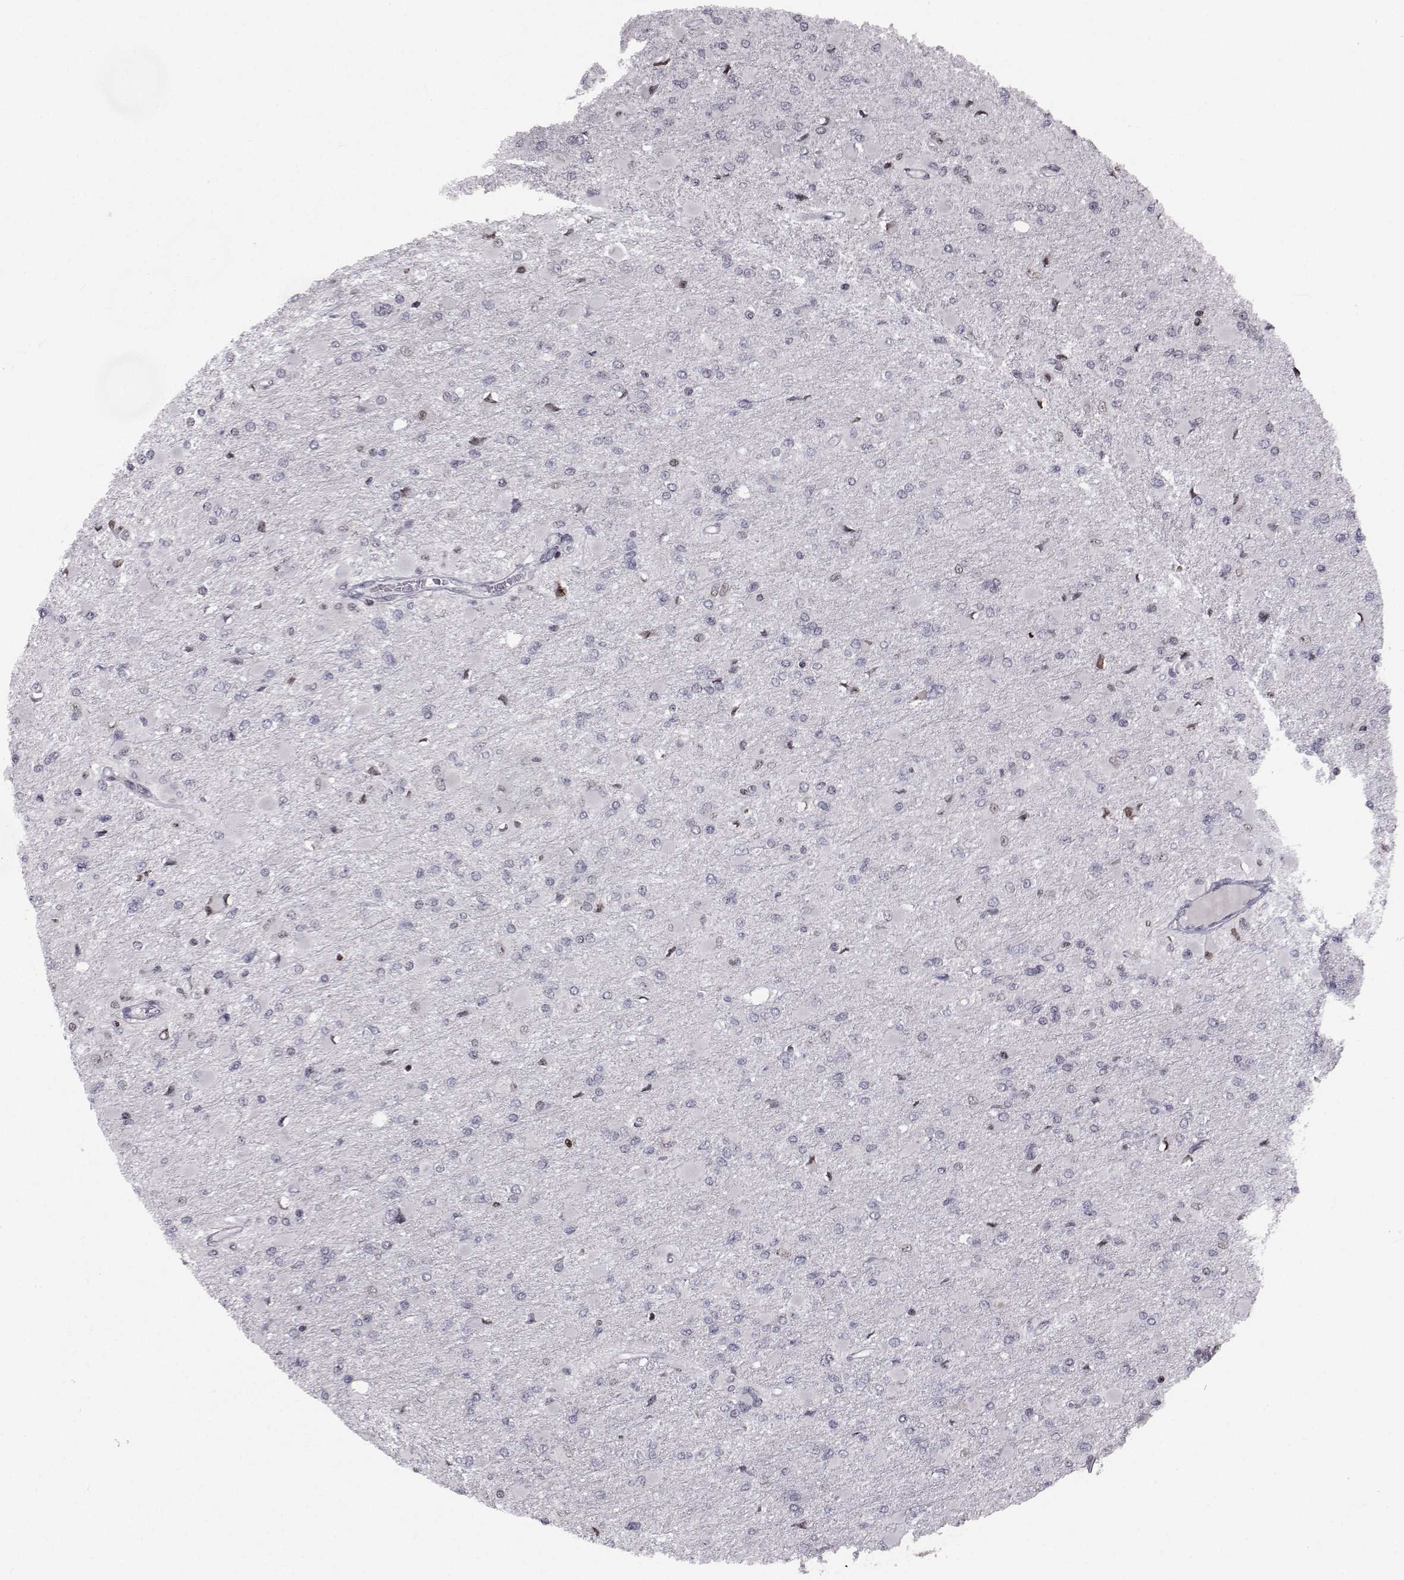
{"staining": {"intensity": "negative", "quantity": "none", "location": "none"}, "tissue": "glioma", "cell_type": "Tumor cells", "image_type": "cancer", "snomed": [{"axis": "morphology", "description": "Glioma, malignant, High grade"}, {"axis": "topography", "description": "Cerebral cortex"}], "caption": "IHC image of neoplastic tissue: human glioma stained with DAB demonstrates no significant protein positivity in tumor cells.", "gene": "PCP4L1", "patient": {"sex": "female", "age": 36}}